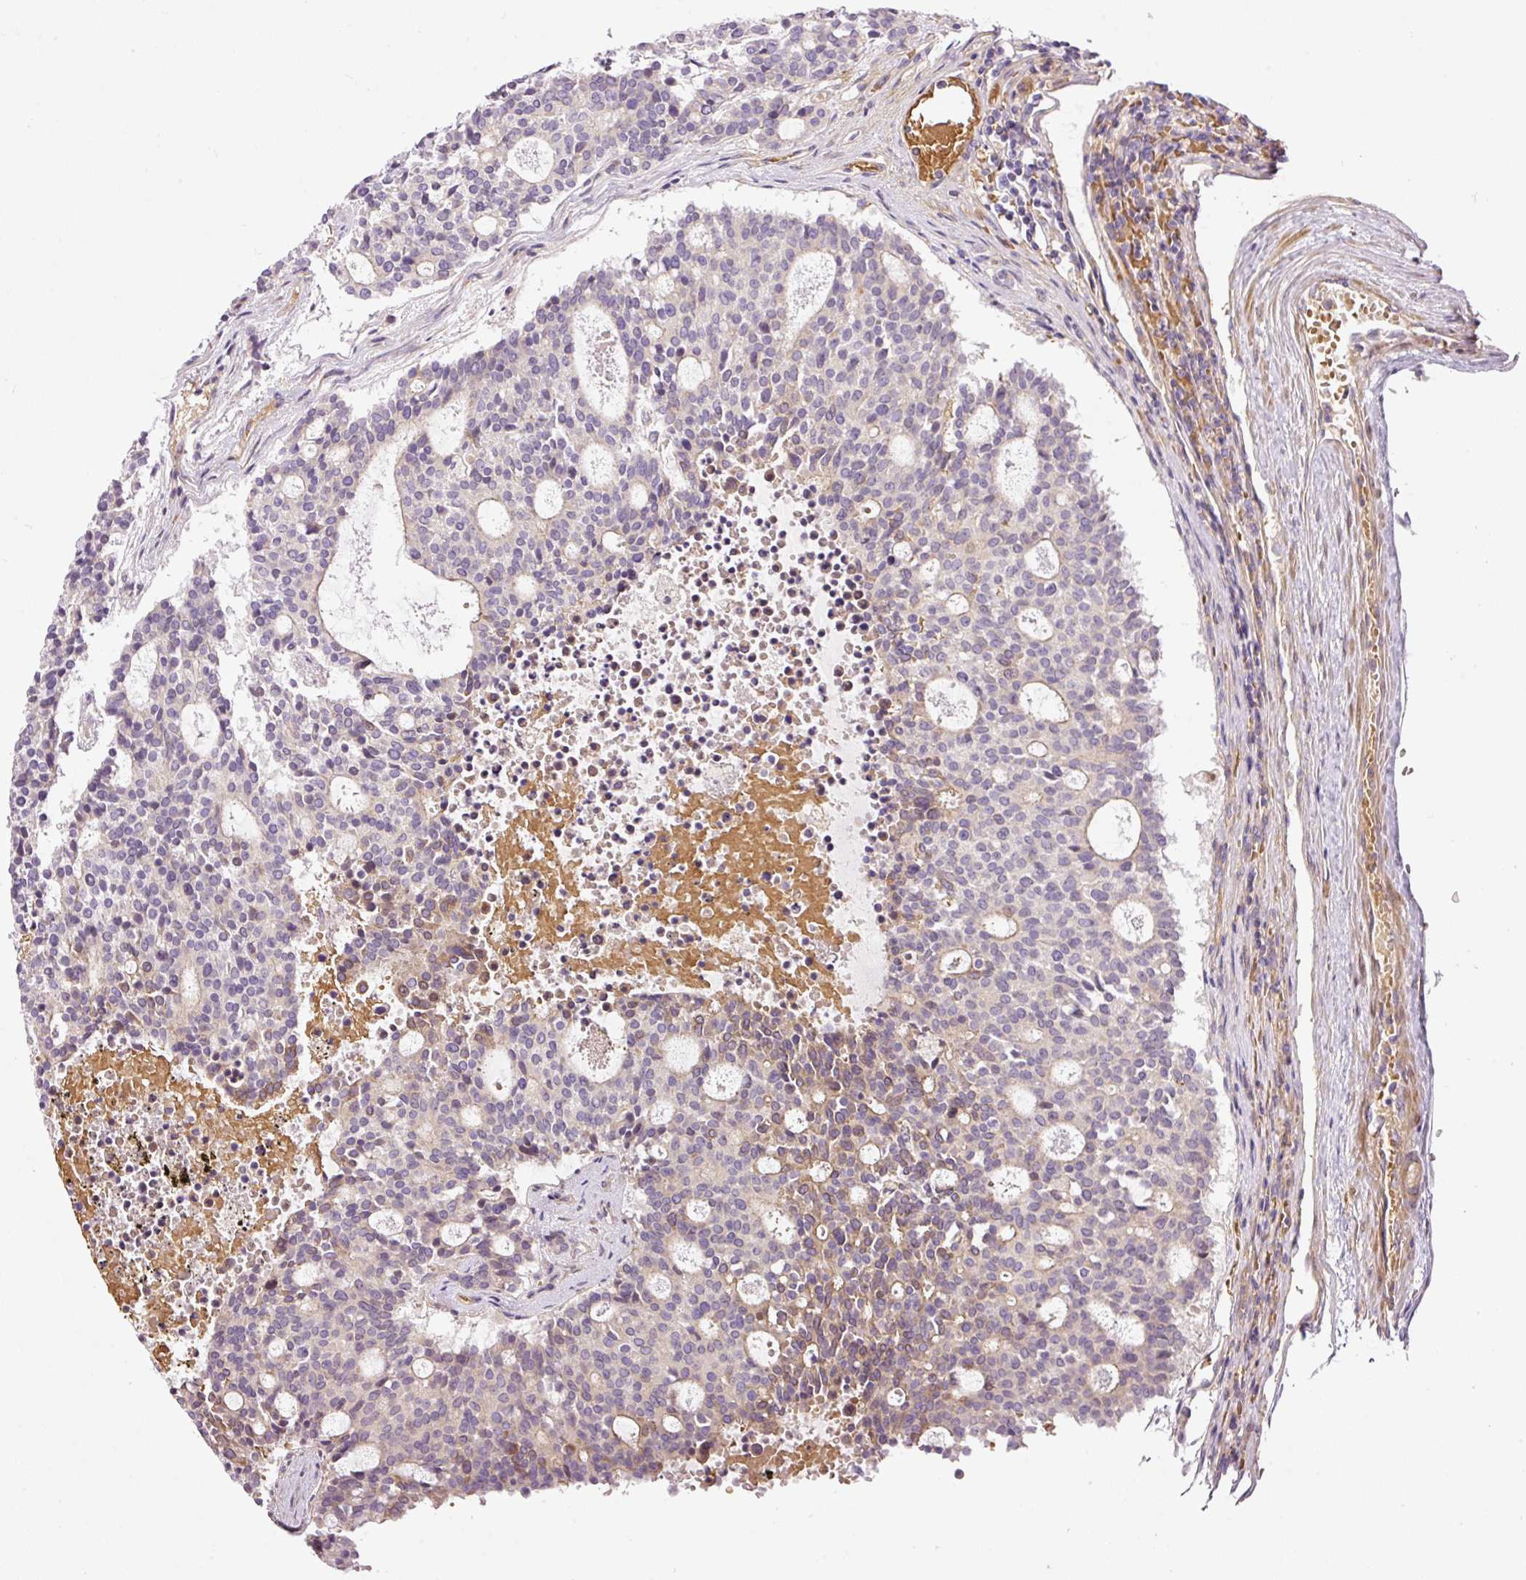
{"staining": {"intensity": "weak", "quantity": "<25%", "location": "cytoplasmic/membranous"}, "tissue": "carcinoid", "cell_type": "Tumor cells", "image_type": "cancer", "snomed": [{"axis": "morphology", "description": "Carcinoid, malignant, NOS"}, {"axis": "topography", "description": "Pancreas"}], "caption": "Immunohistochemical staining of carcinoid (malignant) exhibits no significant positivity in tumor cells.", "gene": "TBC1D2B", "patient": {"sex": "female", "age": 54}}